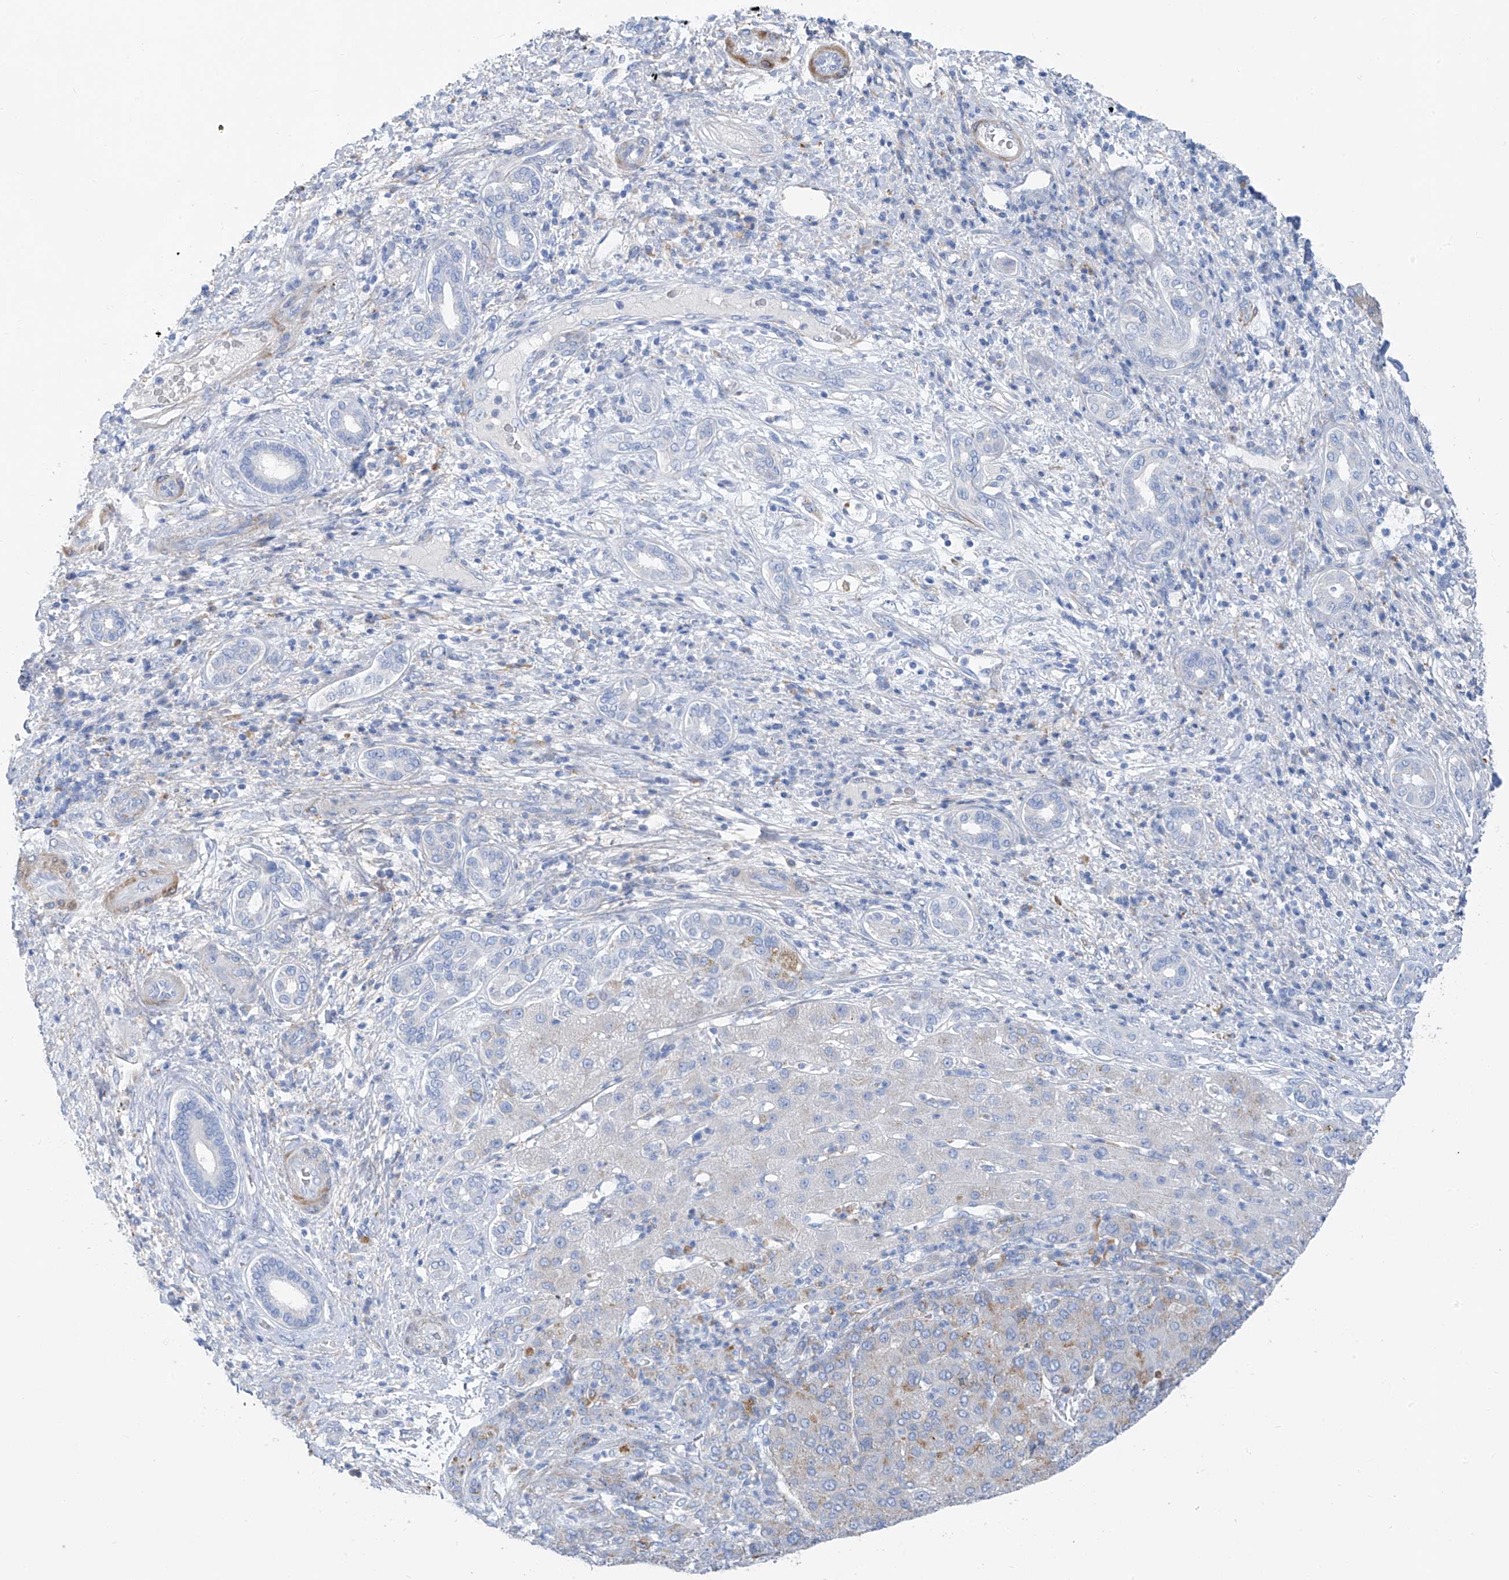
{"staining": {"intensity": "weak", "quantity": "<25%", "location": "cytoplasmic/membranous"}, "tissue": "liver cancer", "cell_type": "Tumor cells", "image_type": "cancer", "snomed": [{"axis": "morphology", "description": "Carcinoma, Hepatocellular, NOS"}, {"axis": "topography", "description": "Liver"}], "caption": "Tumor cells are negative for protein expression in human hepatocellular carcinoma (liver). The staining was performed using DAB (3,3'-diaminobenzidine) to visualize the protein expression in brown, while the nuclei were stained in blue with hematoxylin (Magnification: 20x).", "gene": "GLMP", "patient": {"sex": "male", "age": 65}}